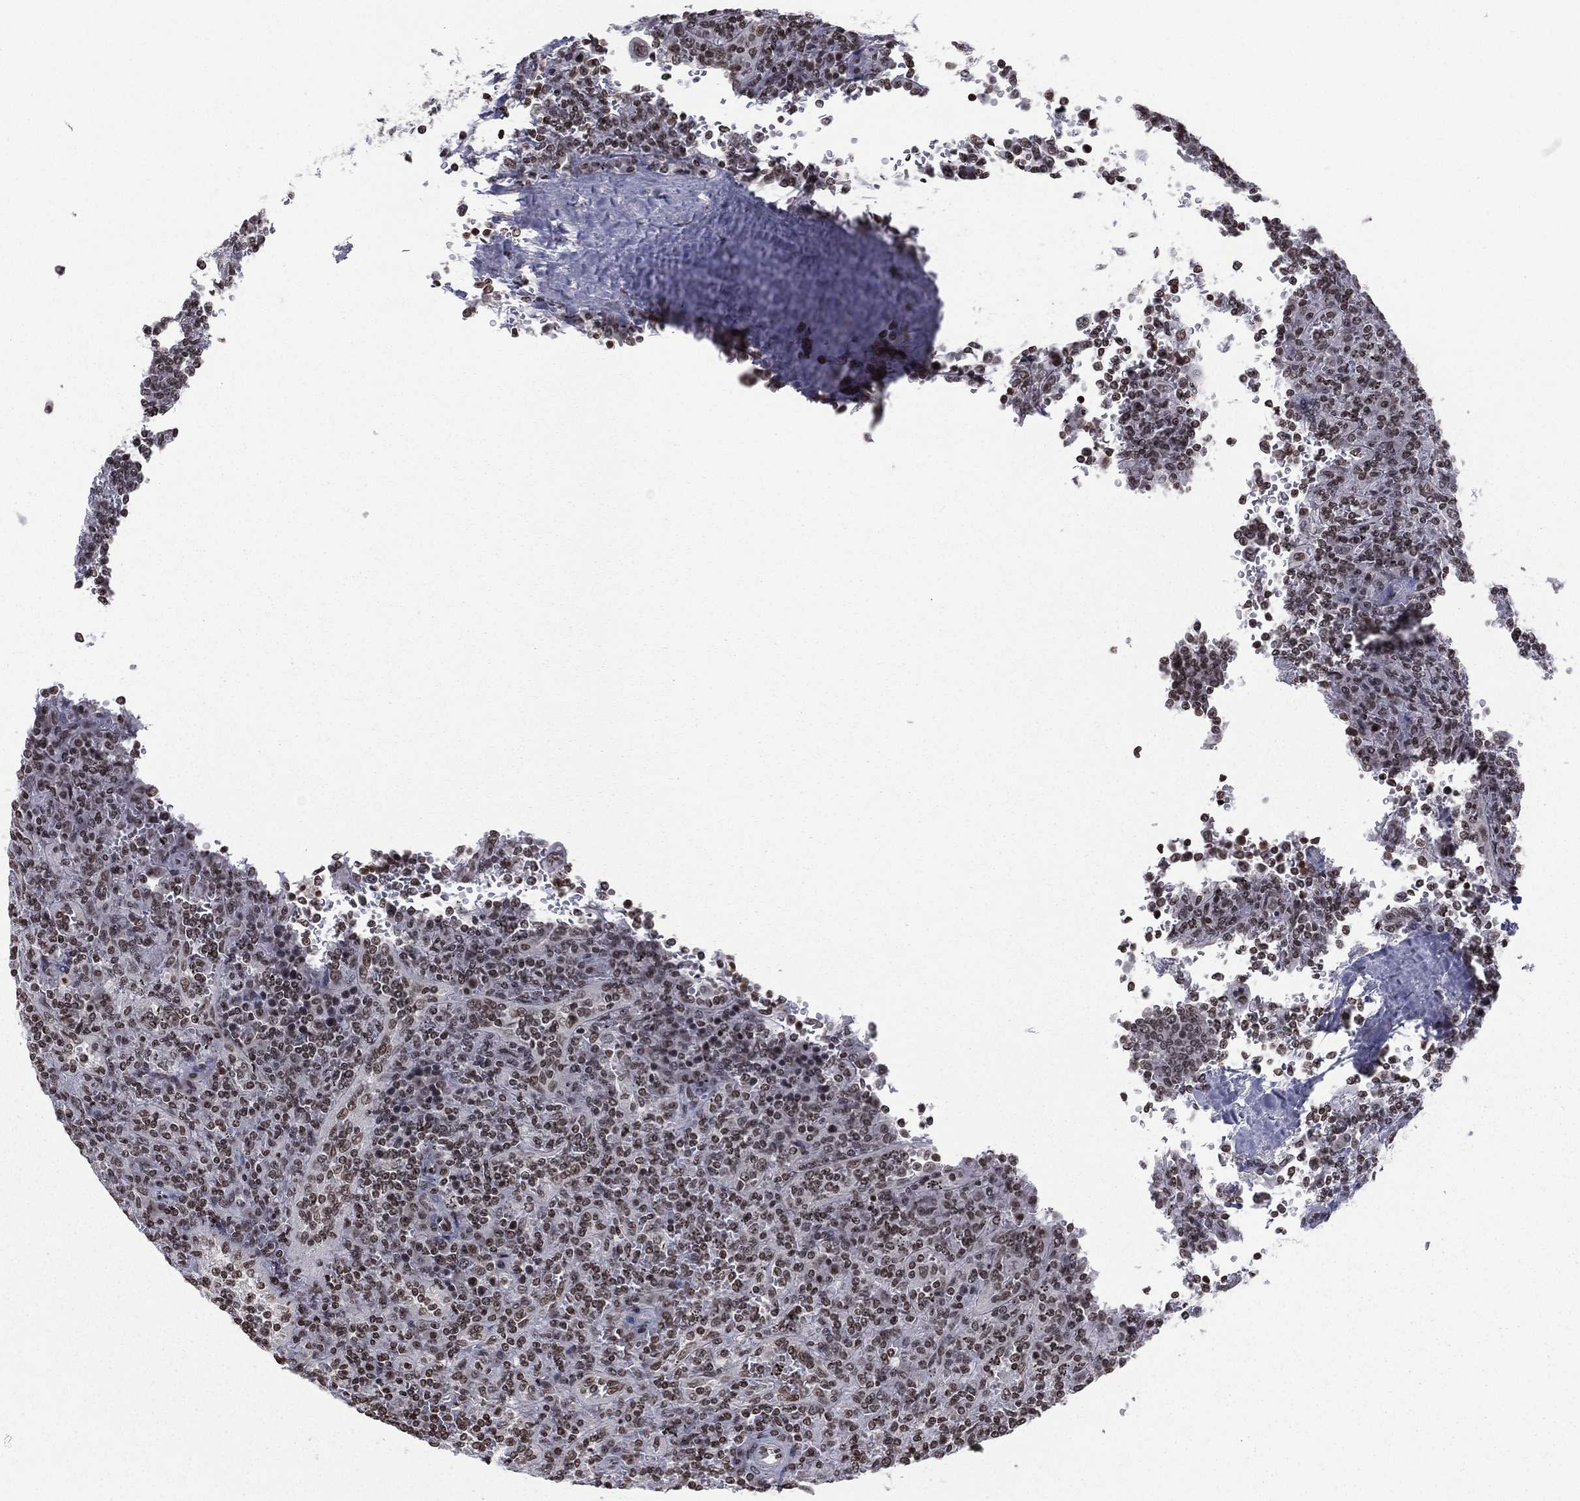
{"staining": {"intensity": "moderate", "quantity": ">75%", "location": "nuclear"}, "tissue": "lymphoma", "cell_type": "Tumor cells", "image_type": "cancer", "snomed": [{"axis": "morphology", "description": "Malignant lymphoma, non-Hodgkin's type, Low grade"}, {"axis": "topography", "description": "Spleen"}], "caption": "This is a photomicrograph of IHC staining of lymphoma, which shows moderate positivity in the nuclear of tumor cells.", "gene": "RFX7", "patient": {"sex": "male", "age": 62}}